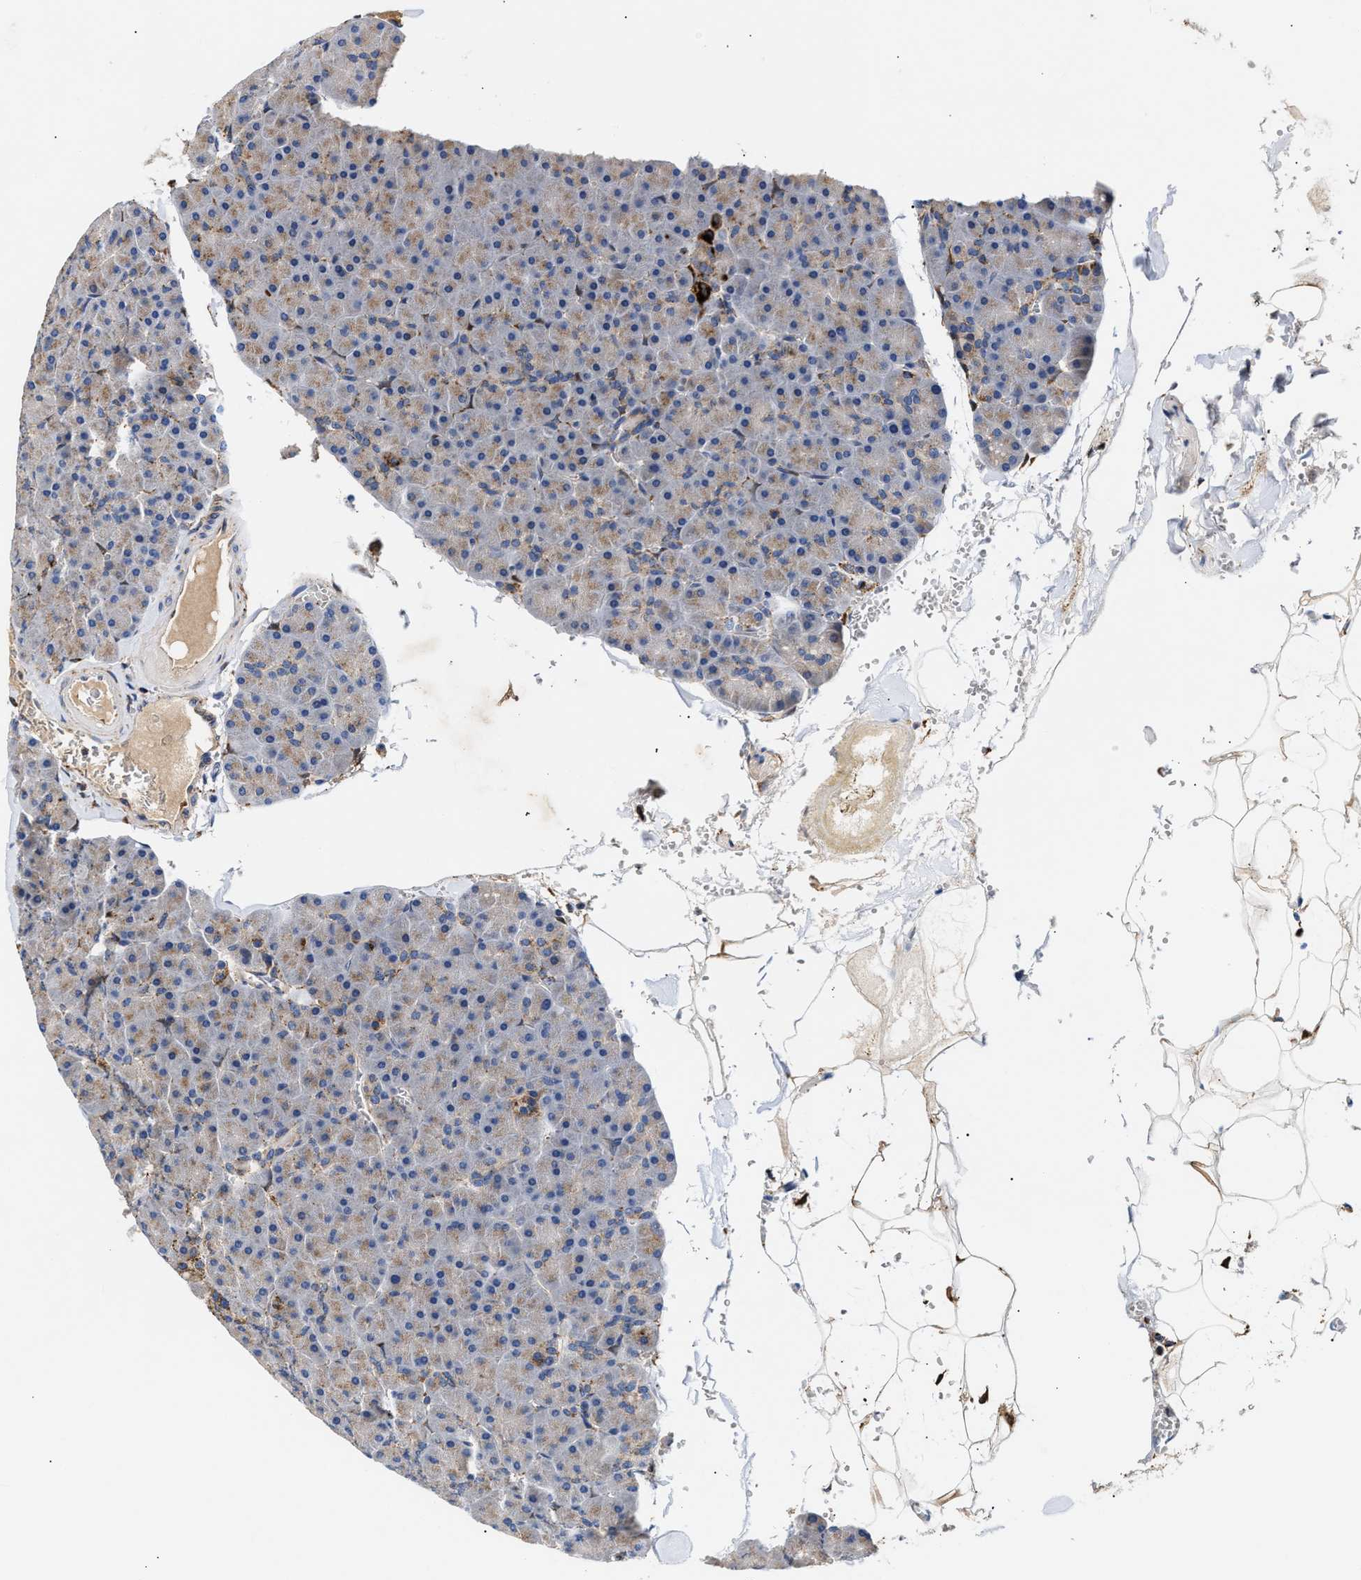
{"staining": {"intensity": "weak", "quantity": "25%-75%", "location": "cytoplasmic/membranous"}, "tissue": "pancreas", "cell_type": "Exocrine glandular cells", "image_type": "normal", "snomed": [{"axis": "morphology", "description": "Normal tissue, NOS"}, {"axis": "topography", "description": "Pancreas"}], "caption": "Protein staining of unremarkable pancreas exhibits weak cytoplasmic/membranous expression in about 25%-75% of exocrine glandular cells.", "gene": "CCDC146", "patient": {"sex": "male", "age": 35}}